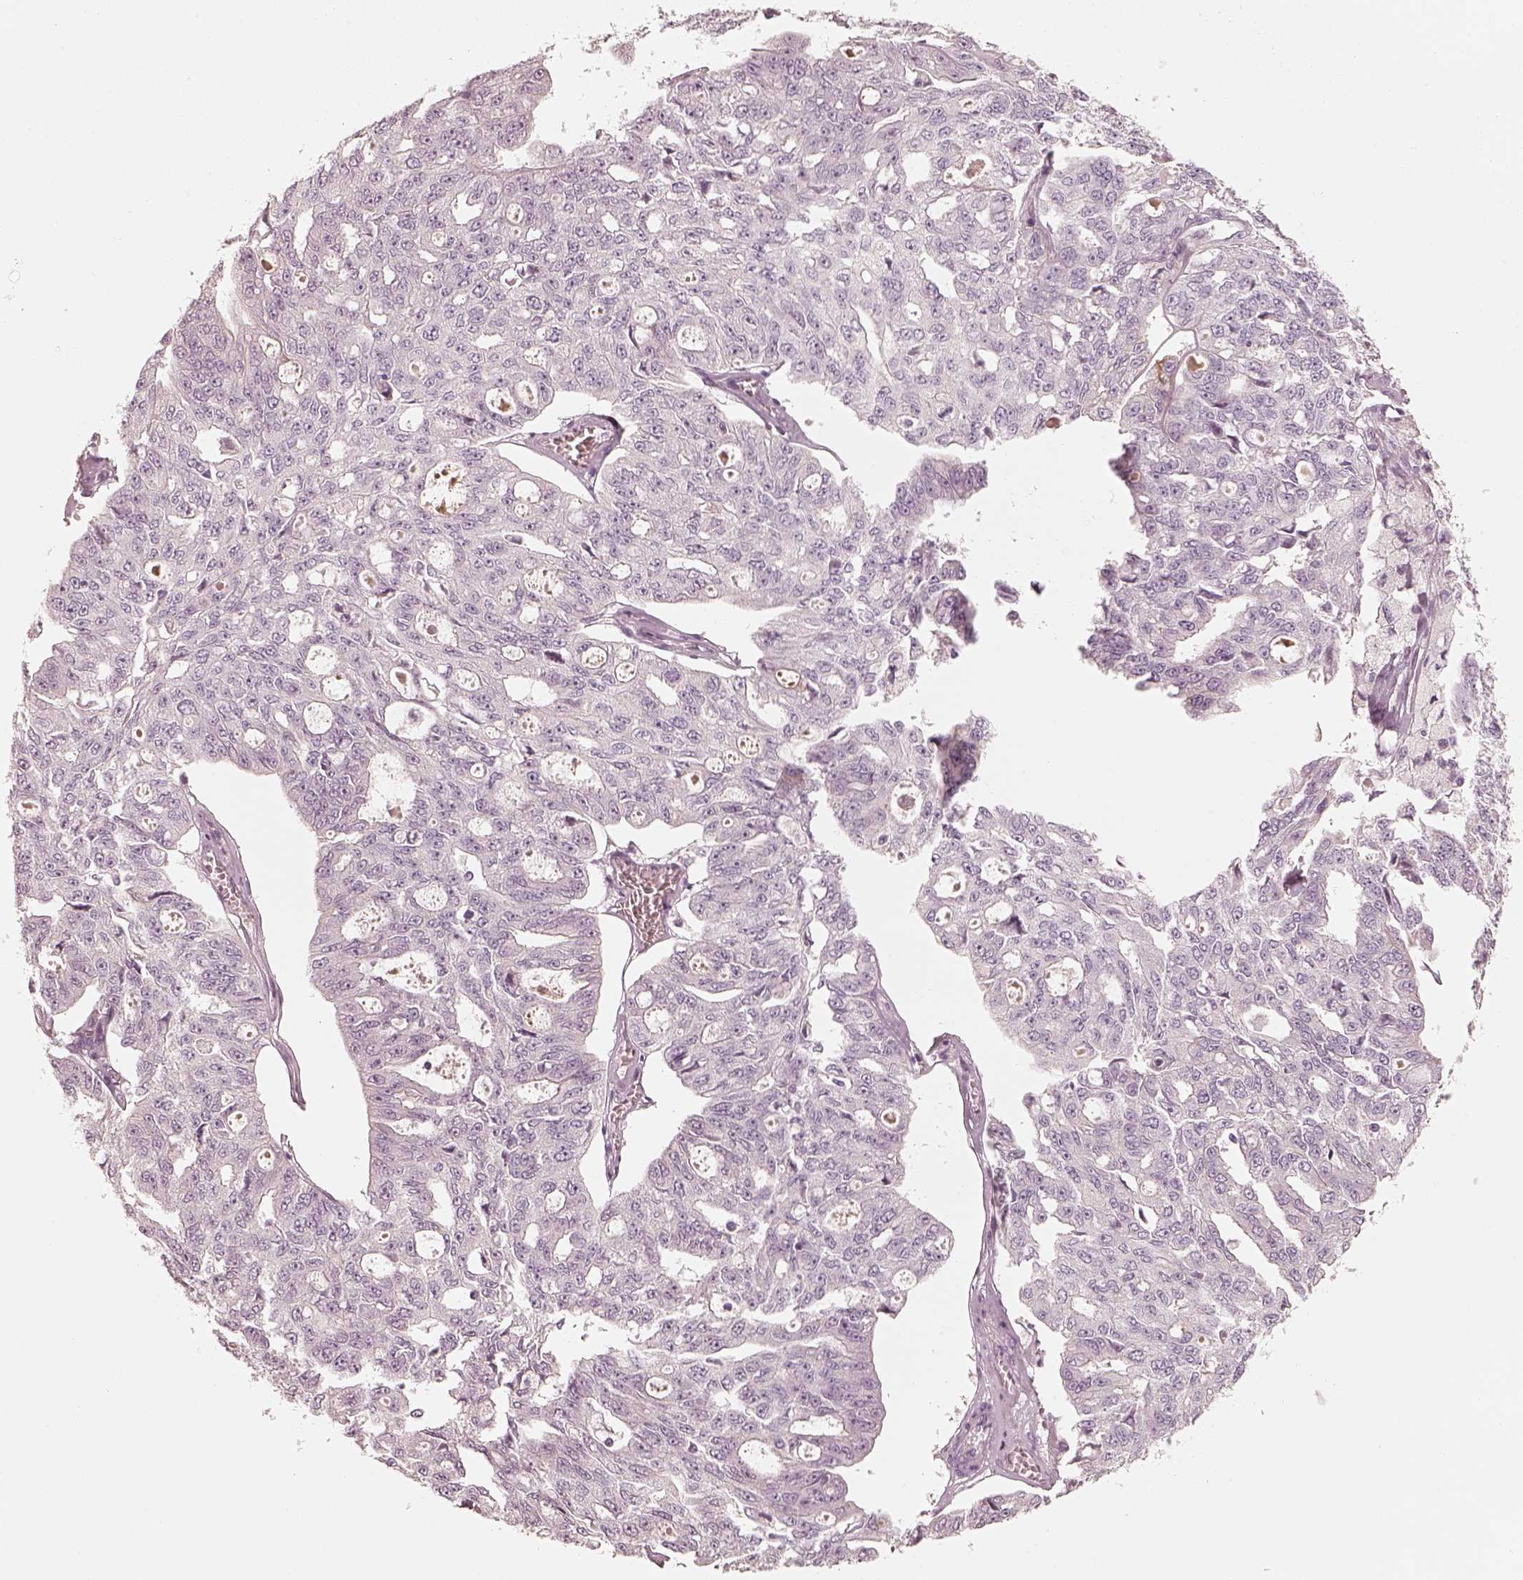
{"staining": {"intensity": "negative", "quantity": "none", "location": "none"}, "tissue": "ovarian cancer", "cell_type": "Tumor cells", "image_type": "cancer", "snomed": [{"axis": "morphology", "description": "Carcinoma, endometroid"}, {"axis": "topography", "description": "Ovary"}], "caption": "Protein analysis of ovarian endometroid carcinoma reveals no significant positivity in tumor cells.", "gene": "SPATA24", "patient": {"sex": "female", "age": 65}}